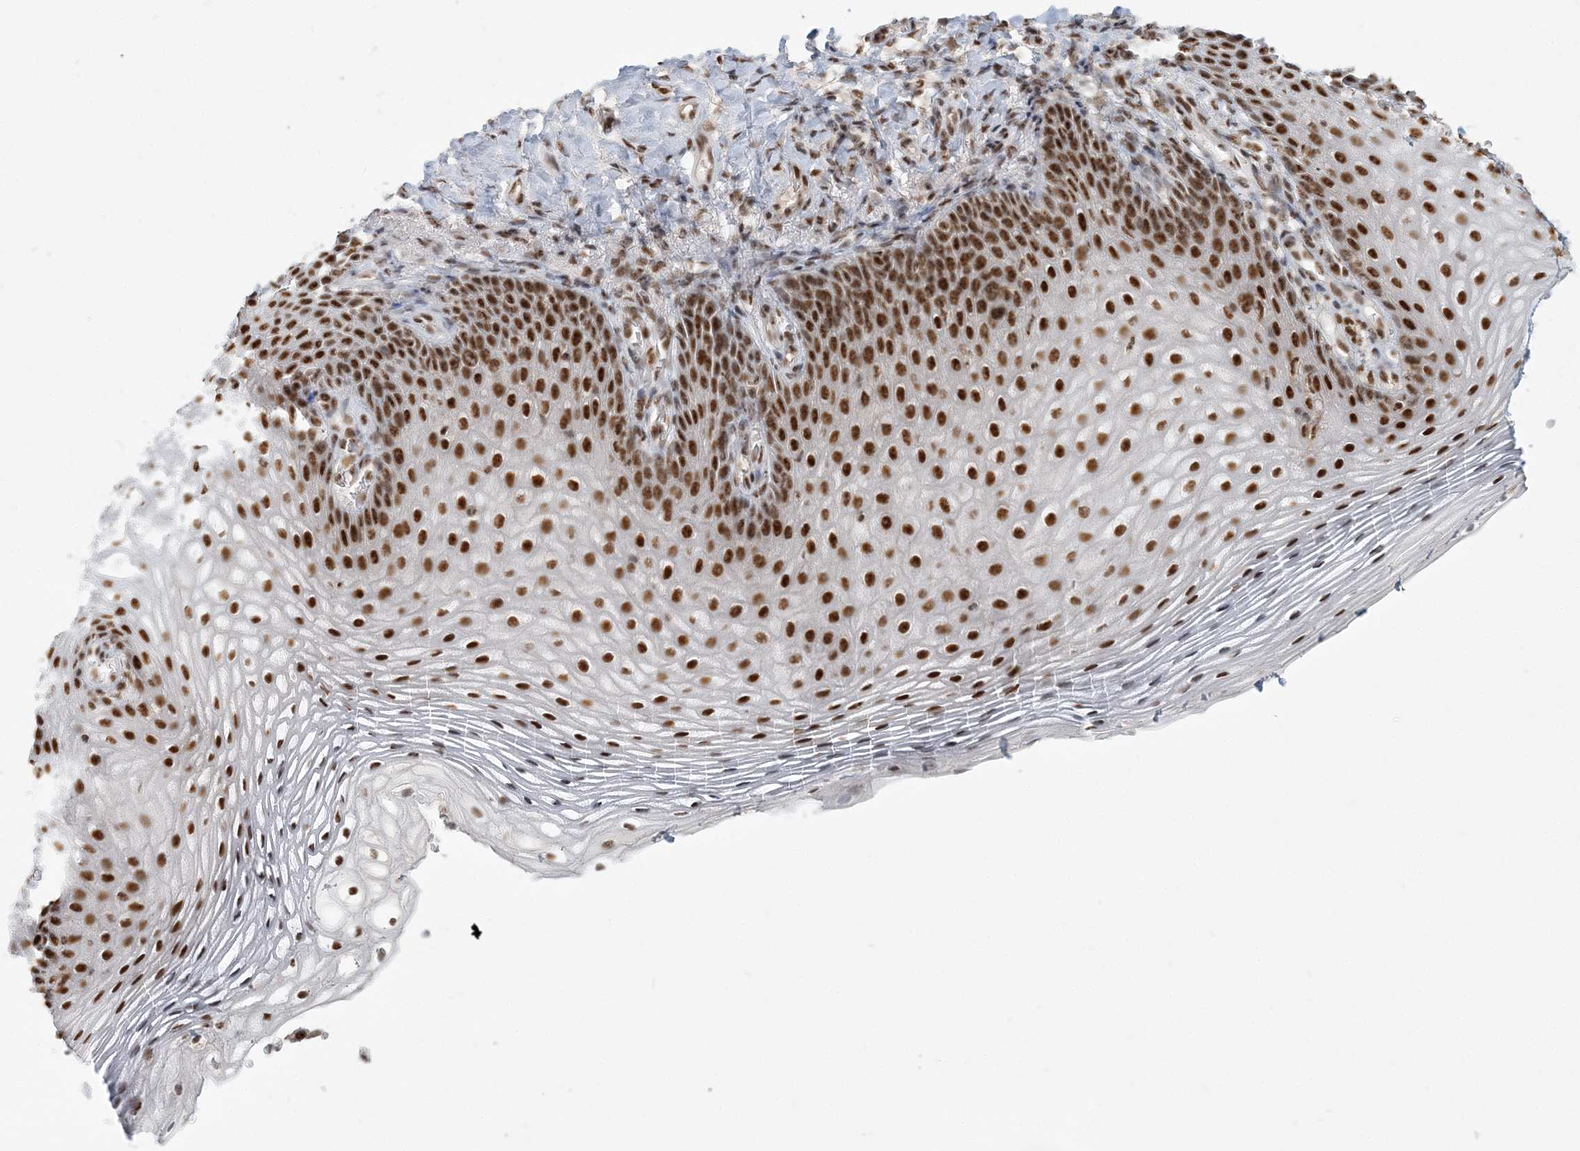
{"staining": {"intensity": "strong", "quantity": ">75%", "location": "nuclear"}, "tissue": "vagina", "cell_type": "Squamous epithelial cells", "image_type": "normal", "snomed": [{"axis": "morphology", "description": "Normal tissue, NOS"}, {"axis": "topography", "description": "Vagina"}], "caption": "IHC (DAB) staining of normal vagina demonstrates strong nuclear protein expression in about >75% of squamous epithelial cells.", "gene": "PLRG1", "patient": {"sex": "female", "age": 60}}